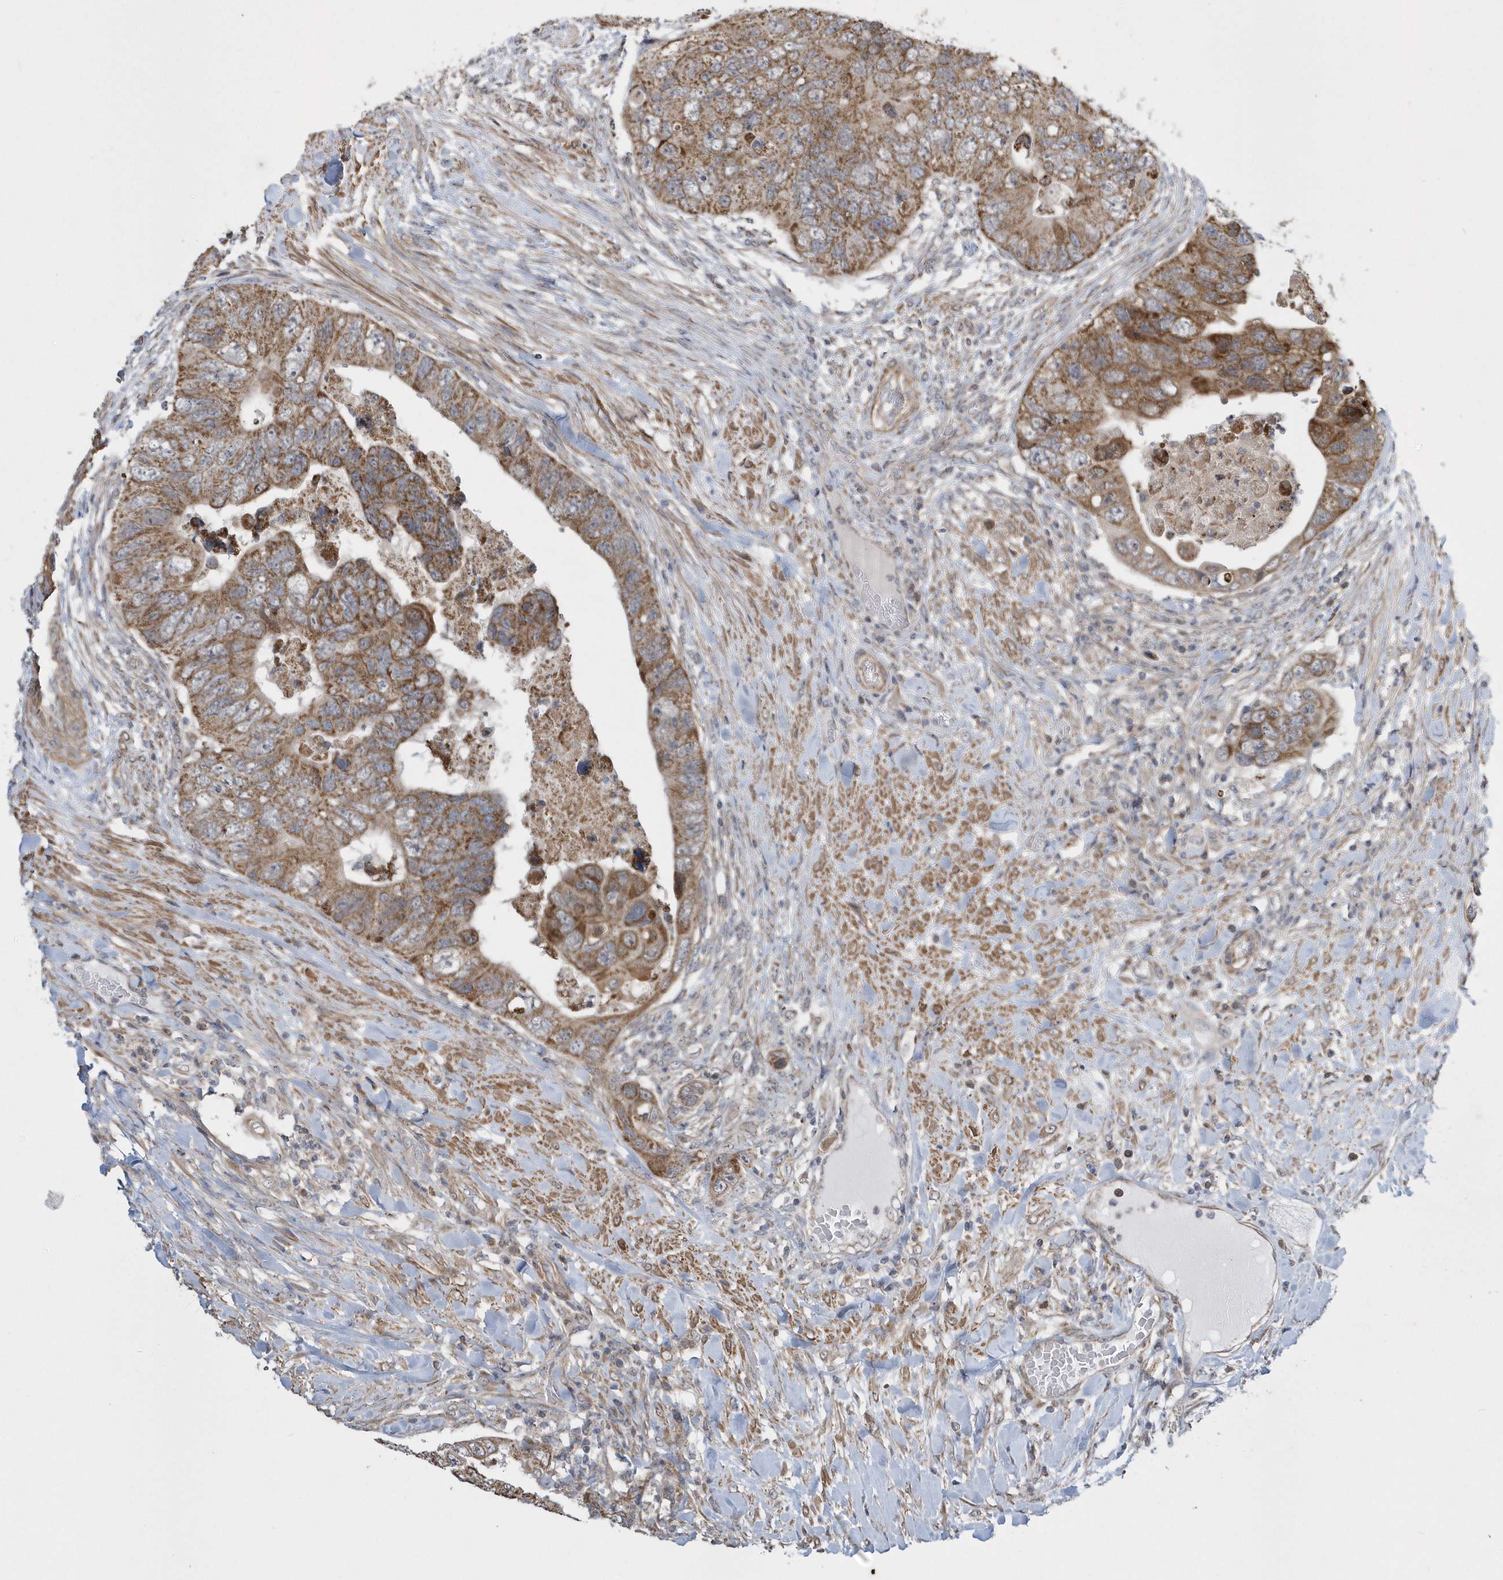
{"staining": {"intensity": "moderate", "quantity": ">75%", "location": "cytoplasmic/membranous"}, "tissue": "colorectal cancer", "cell_type": "Tumor cells", "image_type": "cancer", "snomed": [{"axis": "morphology", "description": "Adenocarcinoma, NOS"}, {"axis": "topography", "description": "Rectum"}], "caption": "Human colorectal cancer (adenocarcinoma) stained for a protein (brown) shows moderate cytoplasmic/membranous positive positivity in approximately >75% of tumor cells.", "gene": "SLX9", "patient": {"sex": "male", "age": 63}}